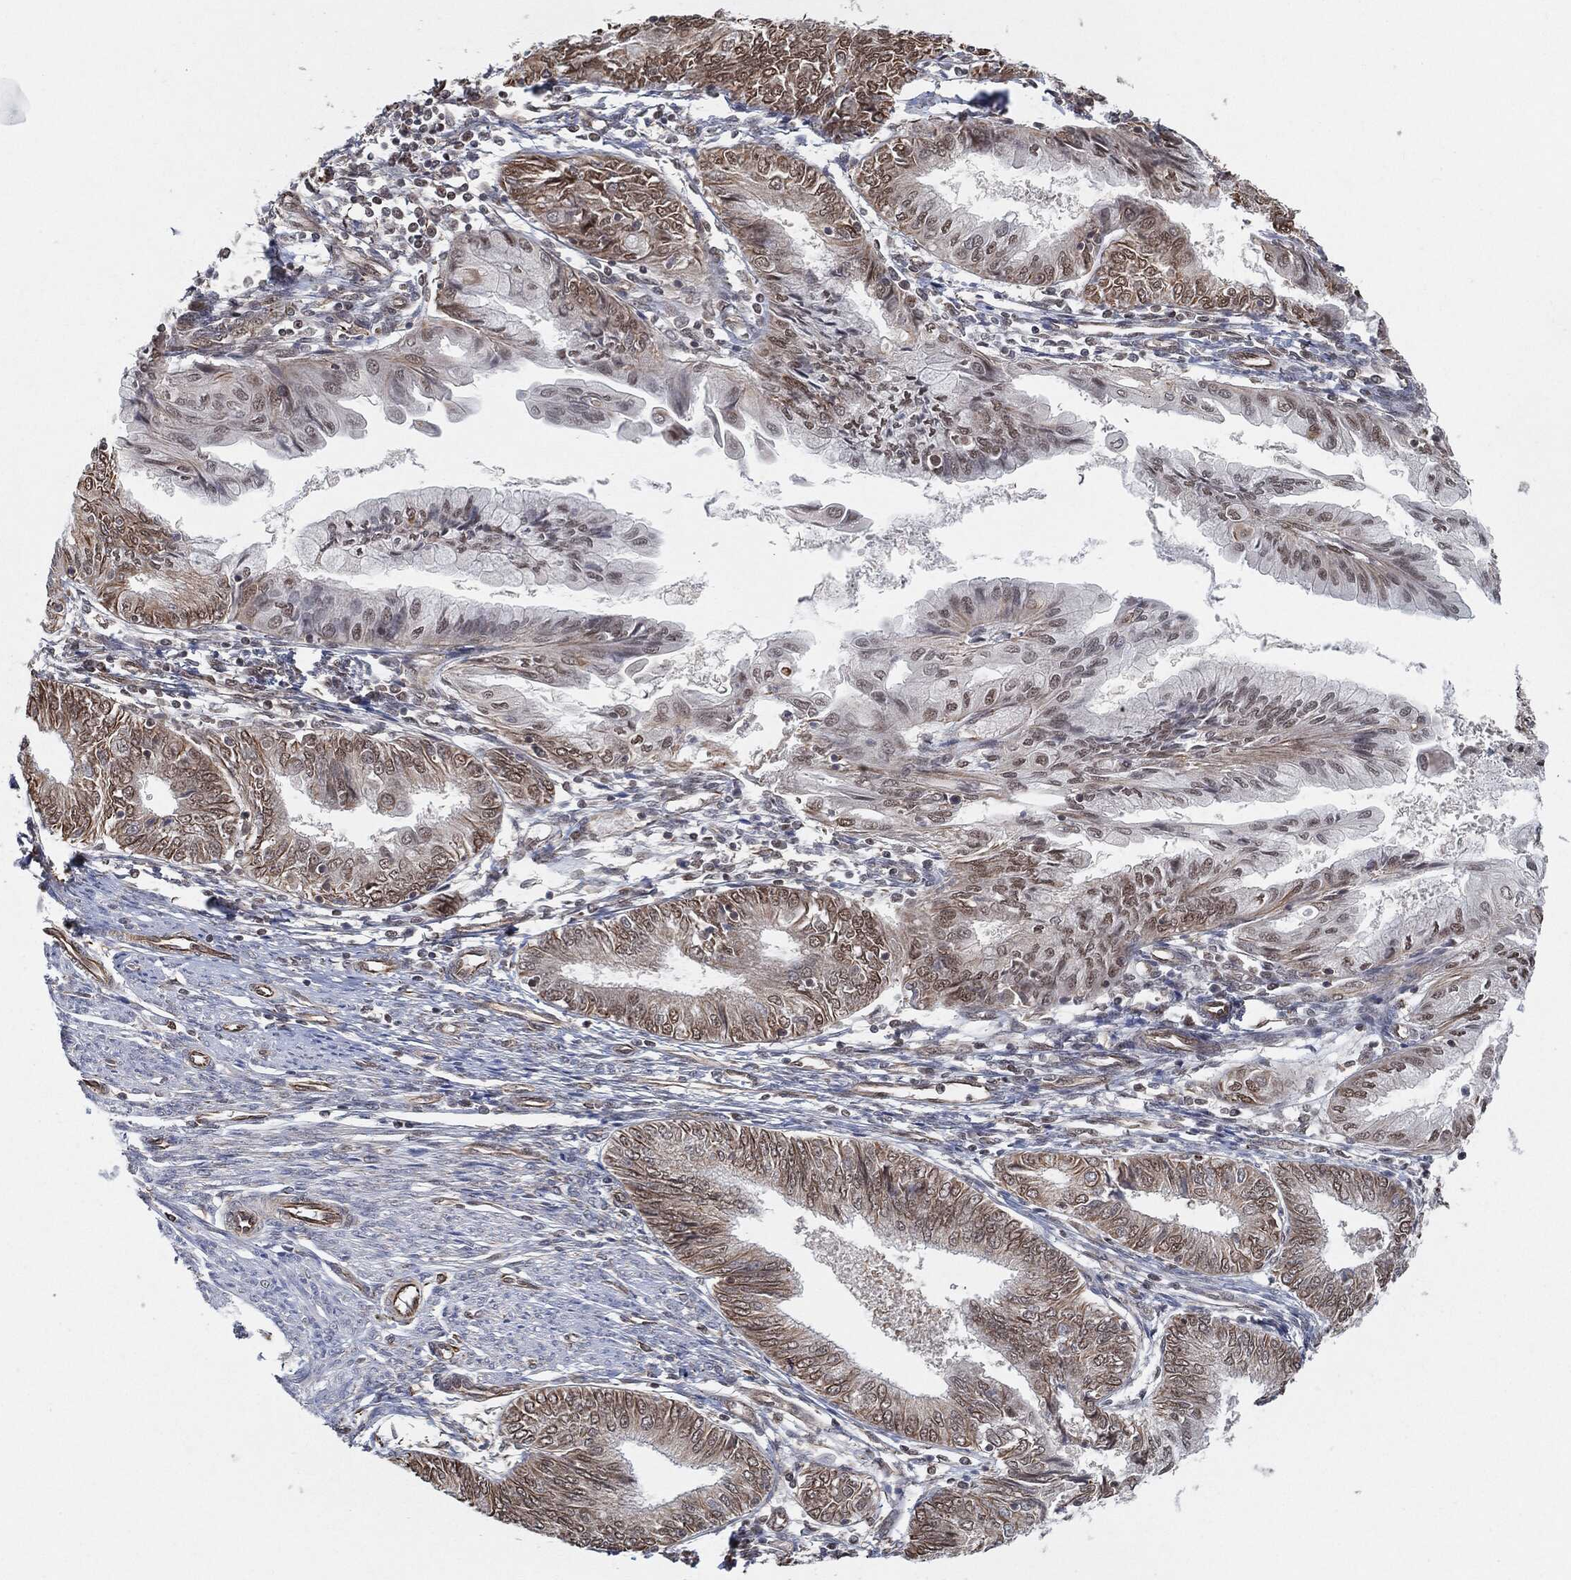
{"staining": {"intensity": "moderate", "quantity": "25%-75%", "location": "nuclear"}, "tissue": "endometrial cancer", "cell_type": "Tumor cells", "image_type": "cancer", "snomed": [{"axis": "morphology", "description": "Adenocarcinoma, NOS"}, {"axis": "topography", "description": "Endometrium"}], "caption": "Moderate nuclear staining is identified in about 25%-75% of tumor cells in adenocarcinoma (endometrial). The protein of interest is shown in brown color, while the nuclei are stained blue.", "gene": "TP53RK", "patient": {"sex": "female", "age": 68}}